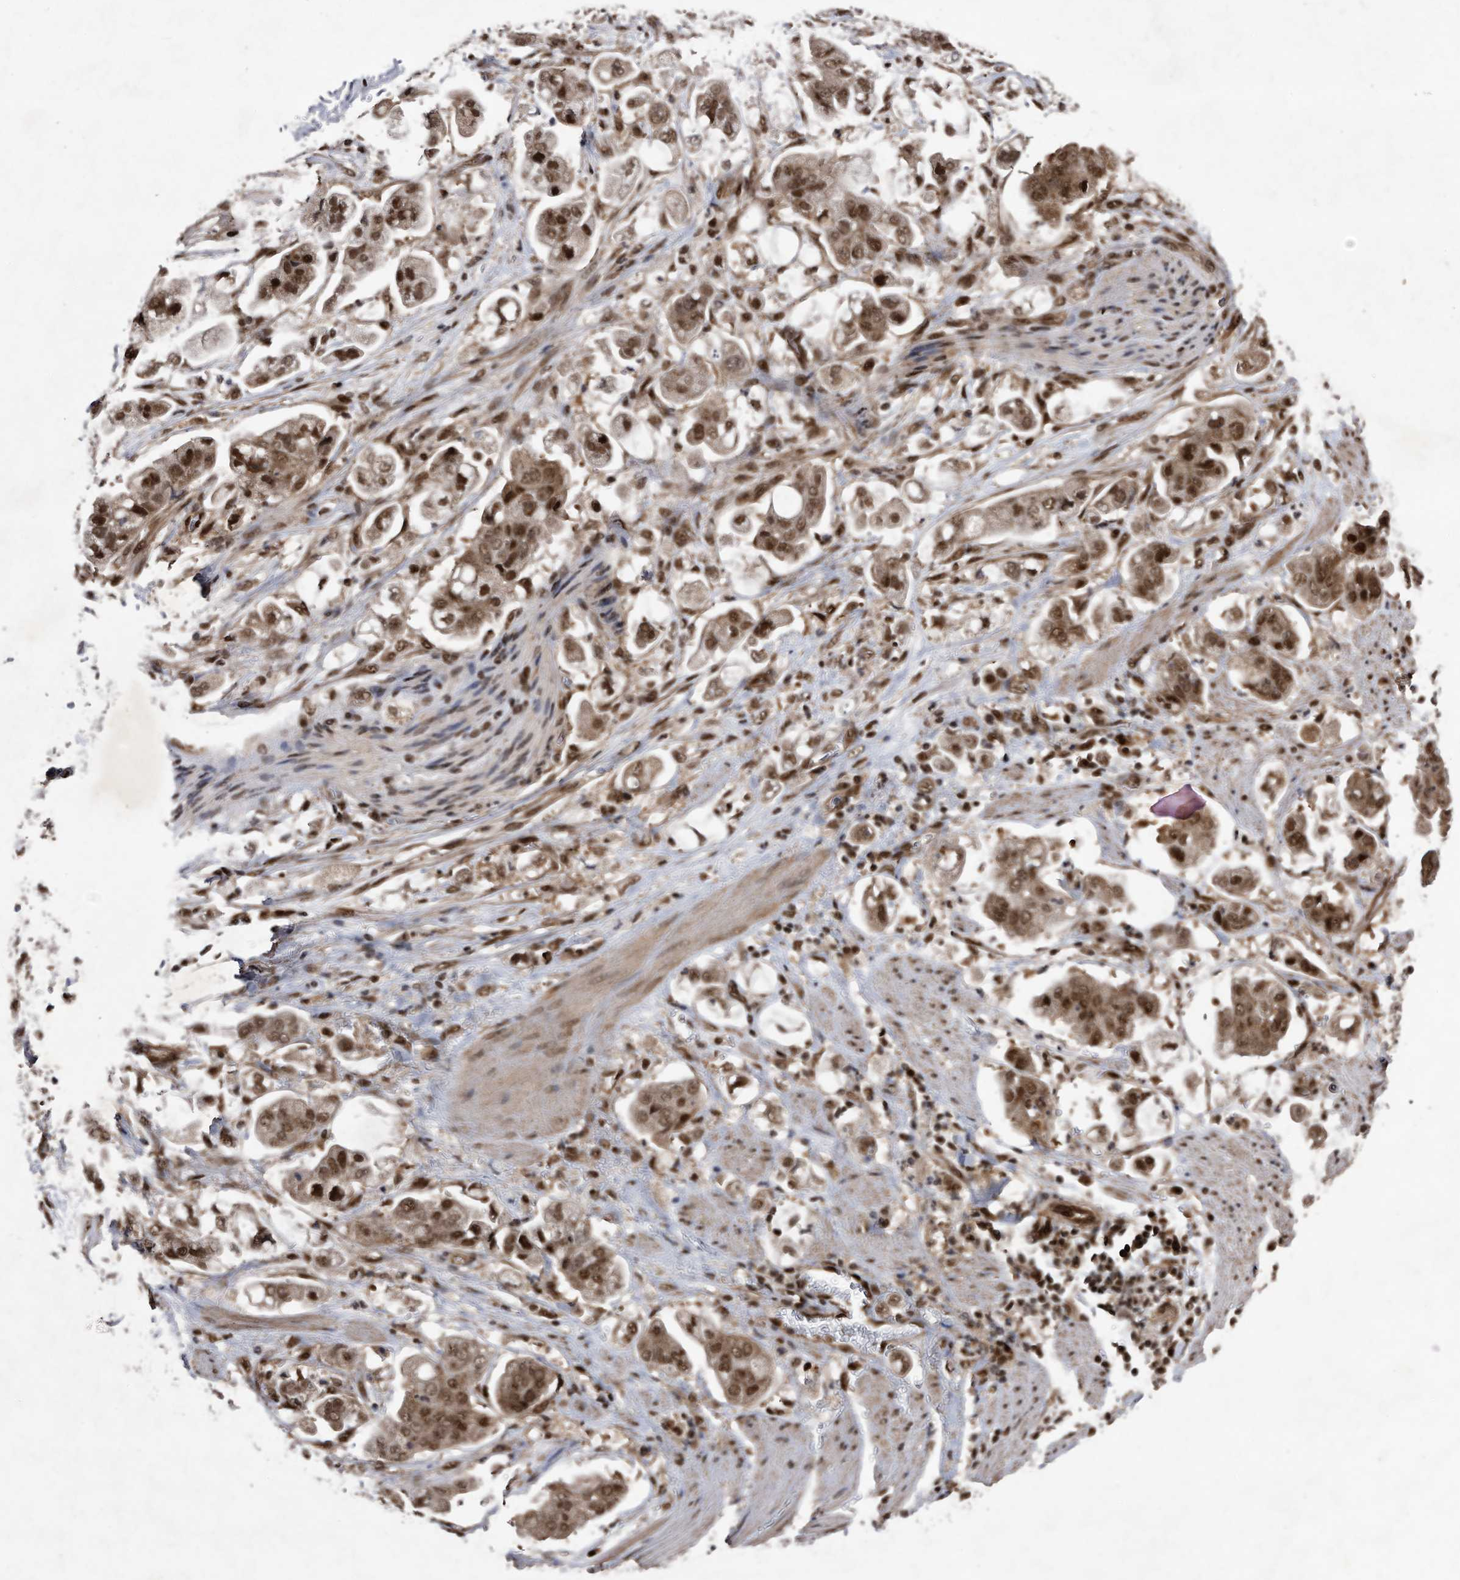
{"staining": {"intensity": "moderate", "quantity": ">75%", "location": "cytoplasmic/membranous,nuclear"}, "tissue": "stomach cancer", "cell_type": "Tumor cells", "image_type": "cancer", "snomed": [{"axis": "morphology", "description": "Adenocarcinoma, NOS"}, {"axis": "topography", "description": "Stomach"}], "caption": "Protein analysis of stomach cancer tissue shows moderate cytoplasmic/membranous and nuclear expression in about >75% of tumor cells. (DAB IHC with brightfield microscopy, high magnification).", "gene": "RAD23B", "patient": {"sex": "male", "age": 62}}